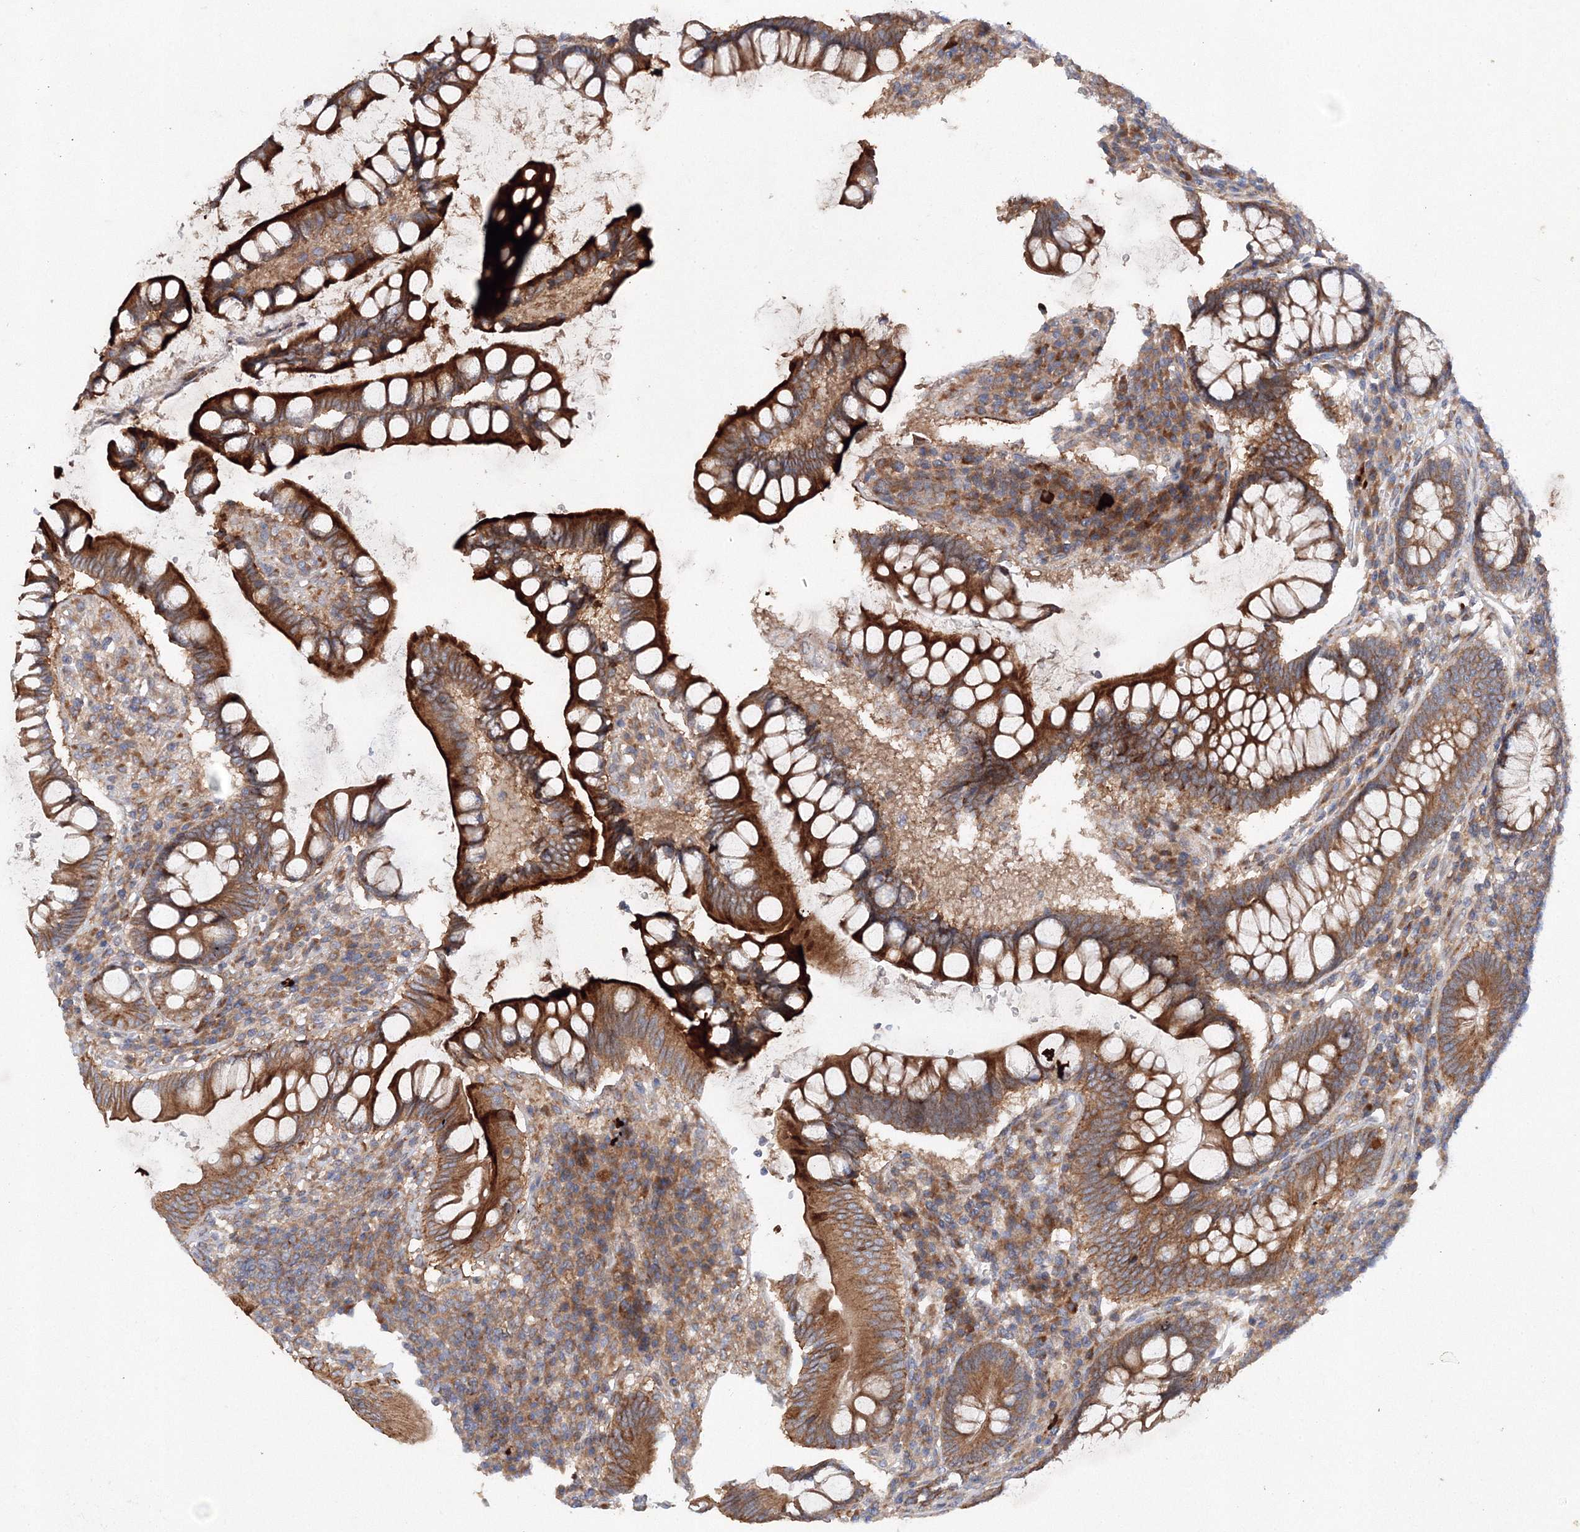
{"staining": {"intensity": "weak", "quantity": "25%-75%", "location": "cytoplasmic/membranous"}, "tissue": "colon", "cell_type": "Endothelial cells", "image_type": "normal", "snomed": [{"axis": "morphology", "description": "Normal tissue, NOS"}, {"axis": "topography", "description": "Colon"}], "caption": "Endothelial cells exhibit low levels of weak cytoplasmic/membranous expression in approximately 25%-75% of cells in unremarkable human colon. The staining is performed using DAB (3,3'-diaminobenzidine) brown chromogen to label protein expression. The nuclei are counter-stained blue using hematoxylin.", "gene": "SLC36A1", "patient": {"sex": "female", "age": 79}}